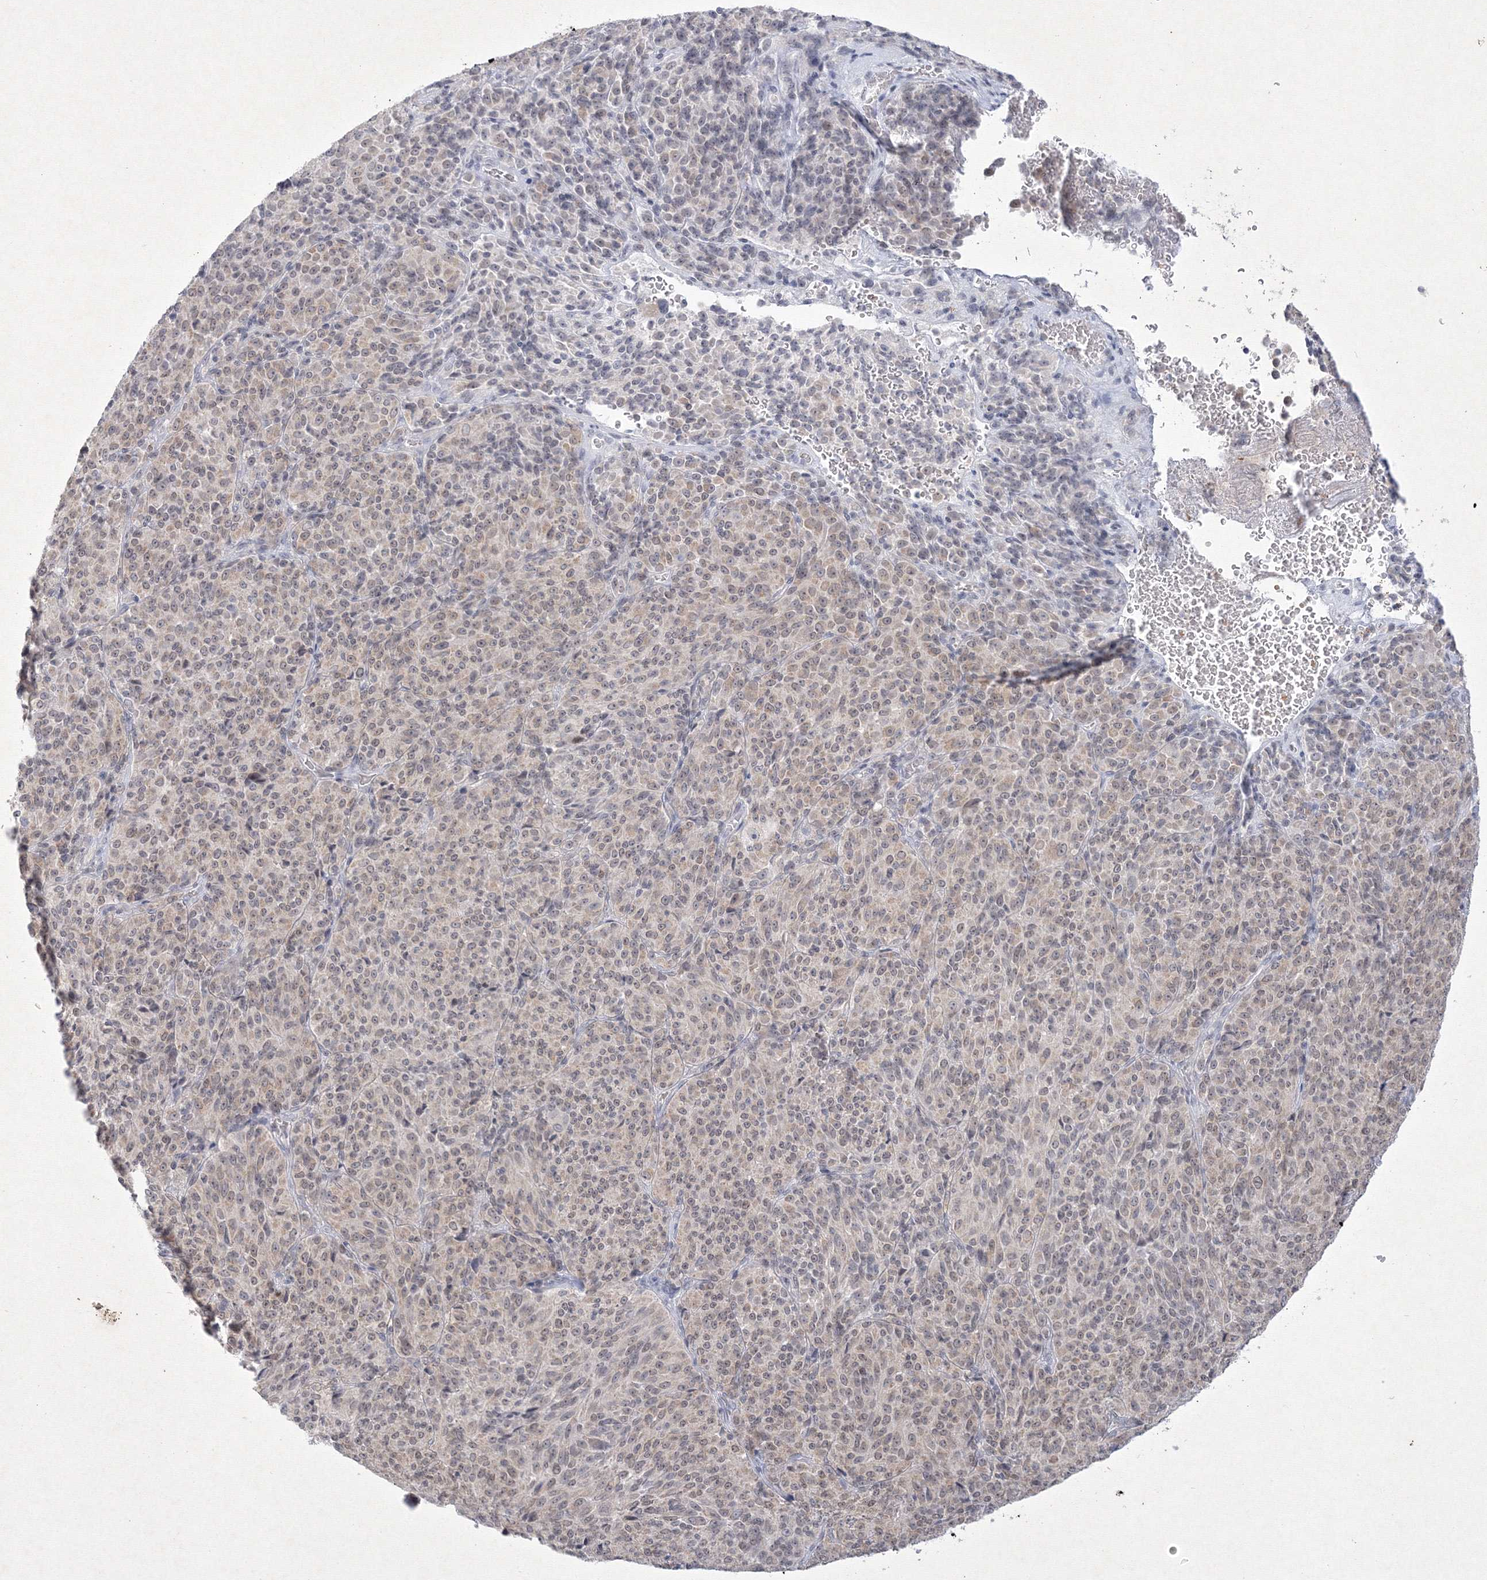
{"staining": {"intensity": "weak", "quantity": "25%-75%", "location": "nuclear"}, "tissue": "melanoma", "cell_type": "Tumor cells", "image_type": "cancer", "snomed": [{"axis": "morphology", "description": "Malignant melanoma, Metastatic site"}, {"axis": "topography", "description": "Brain"}], "caption": "IHC of human melanoma exhibits low levels of weak nuclear staining in approximately 25%-75% of tumor cells. Immunohistochemistry stains the protein in brown and the nuclei are stained blue.", "gene": "NXPE3", "patient": {"sex": "female", "age": 56}}